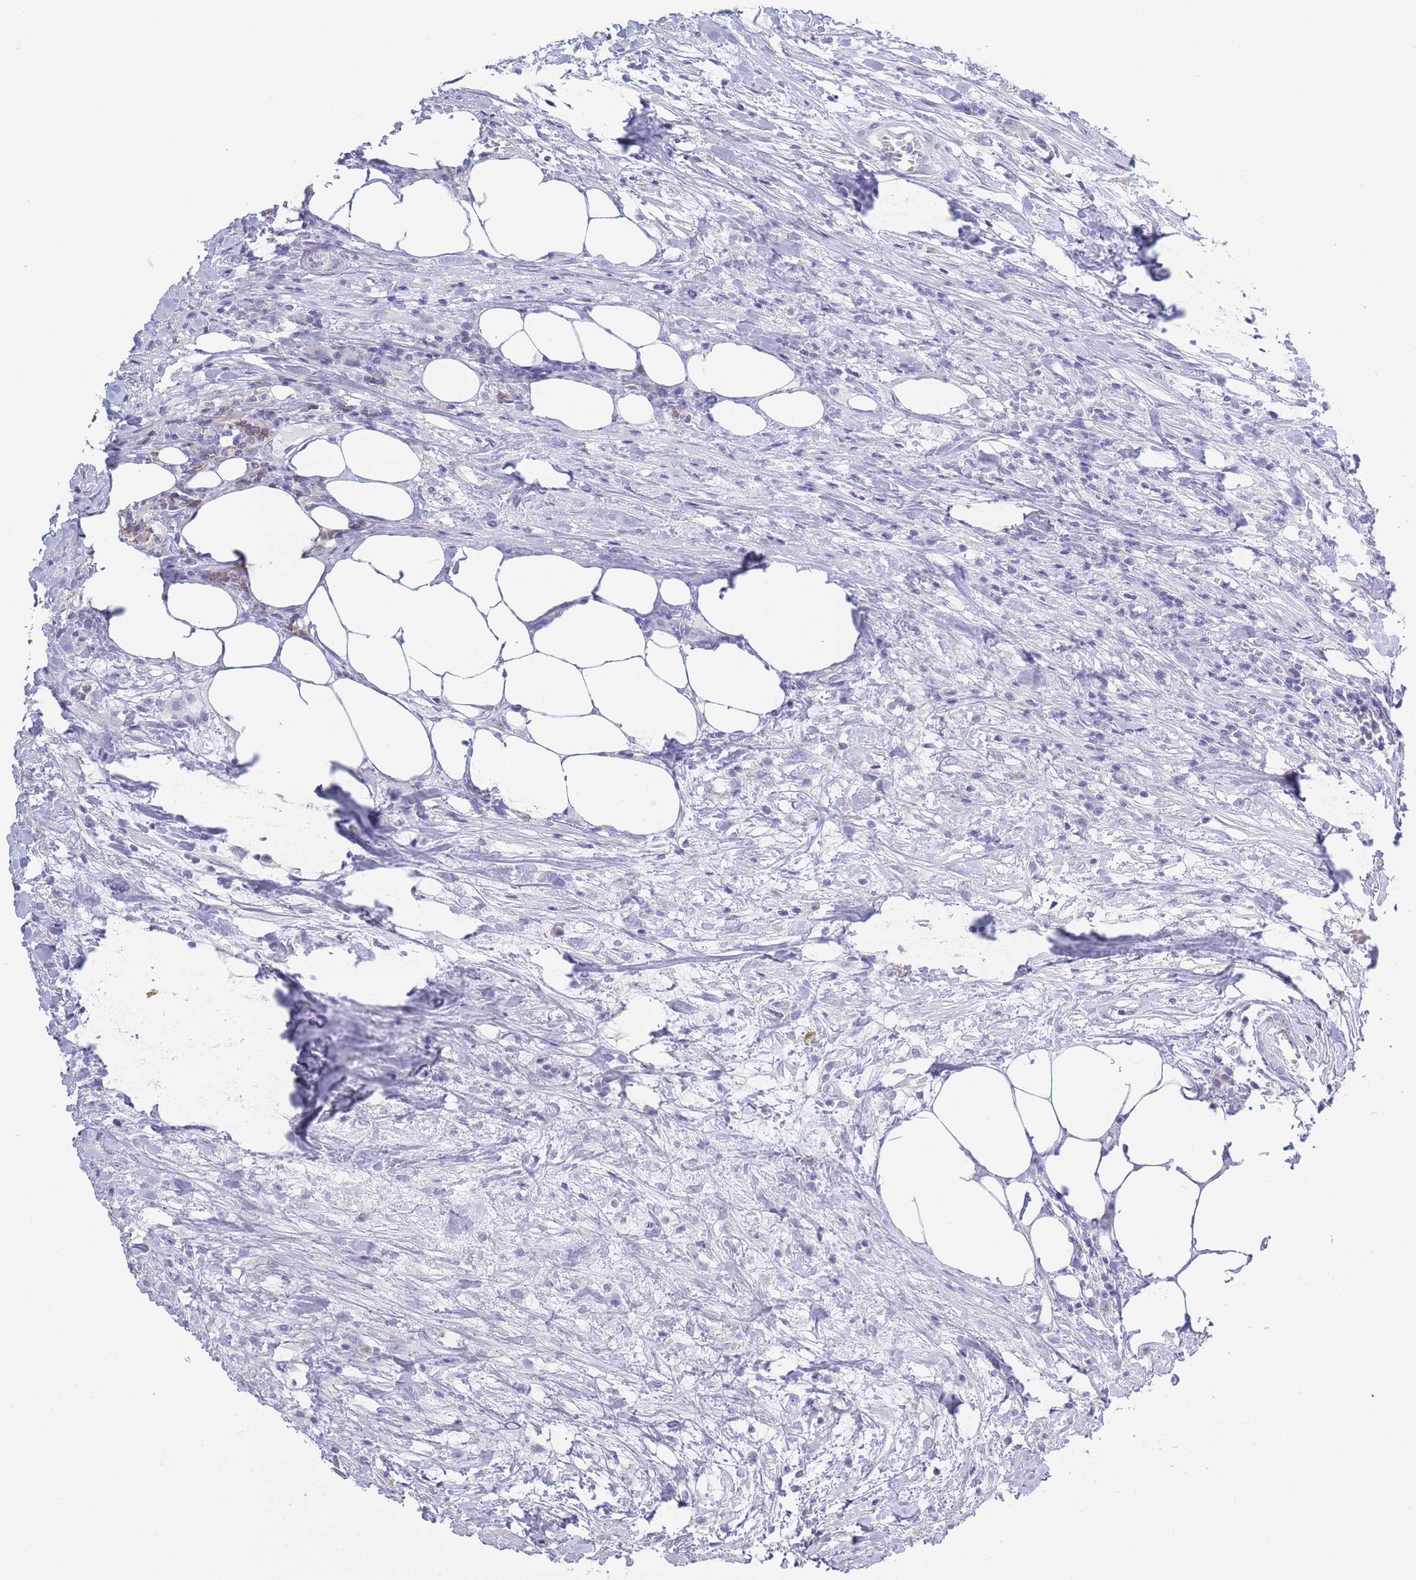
{"staining": {"intensity": "negative", "quantity": "none", "location": "none"}, "tissue": "urothelial cancer", "cell_type": "Tumor cells", "image_type": "cancer", "snomed": [{"axis": "morphology", "description": "Urothelial carcinoma, High grade"}, {"axis": "topography", "description": "Urinary bladder"}], "caption": "A micrograph of high-grade urothelial carcinoma stained for a protein exhibits no brown staining in tumor cells.", "gene": "CD37", "patient": {"sex": "male", "age": 61}}